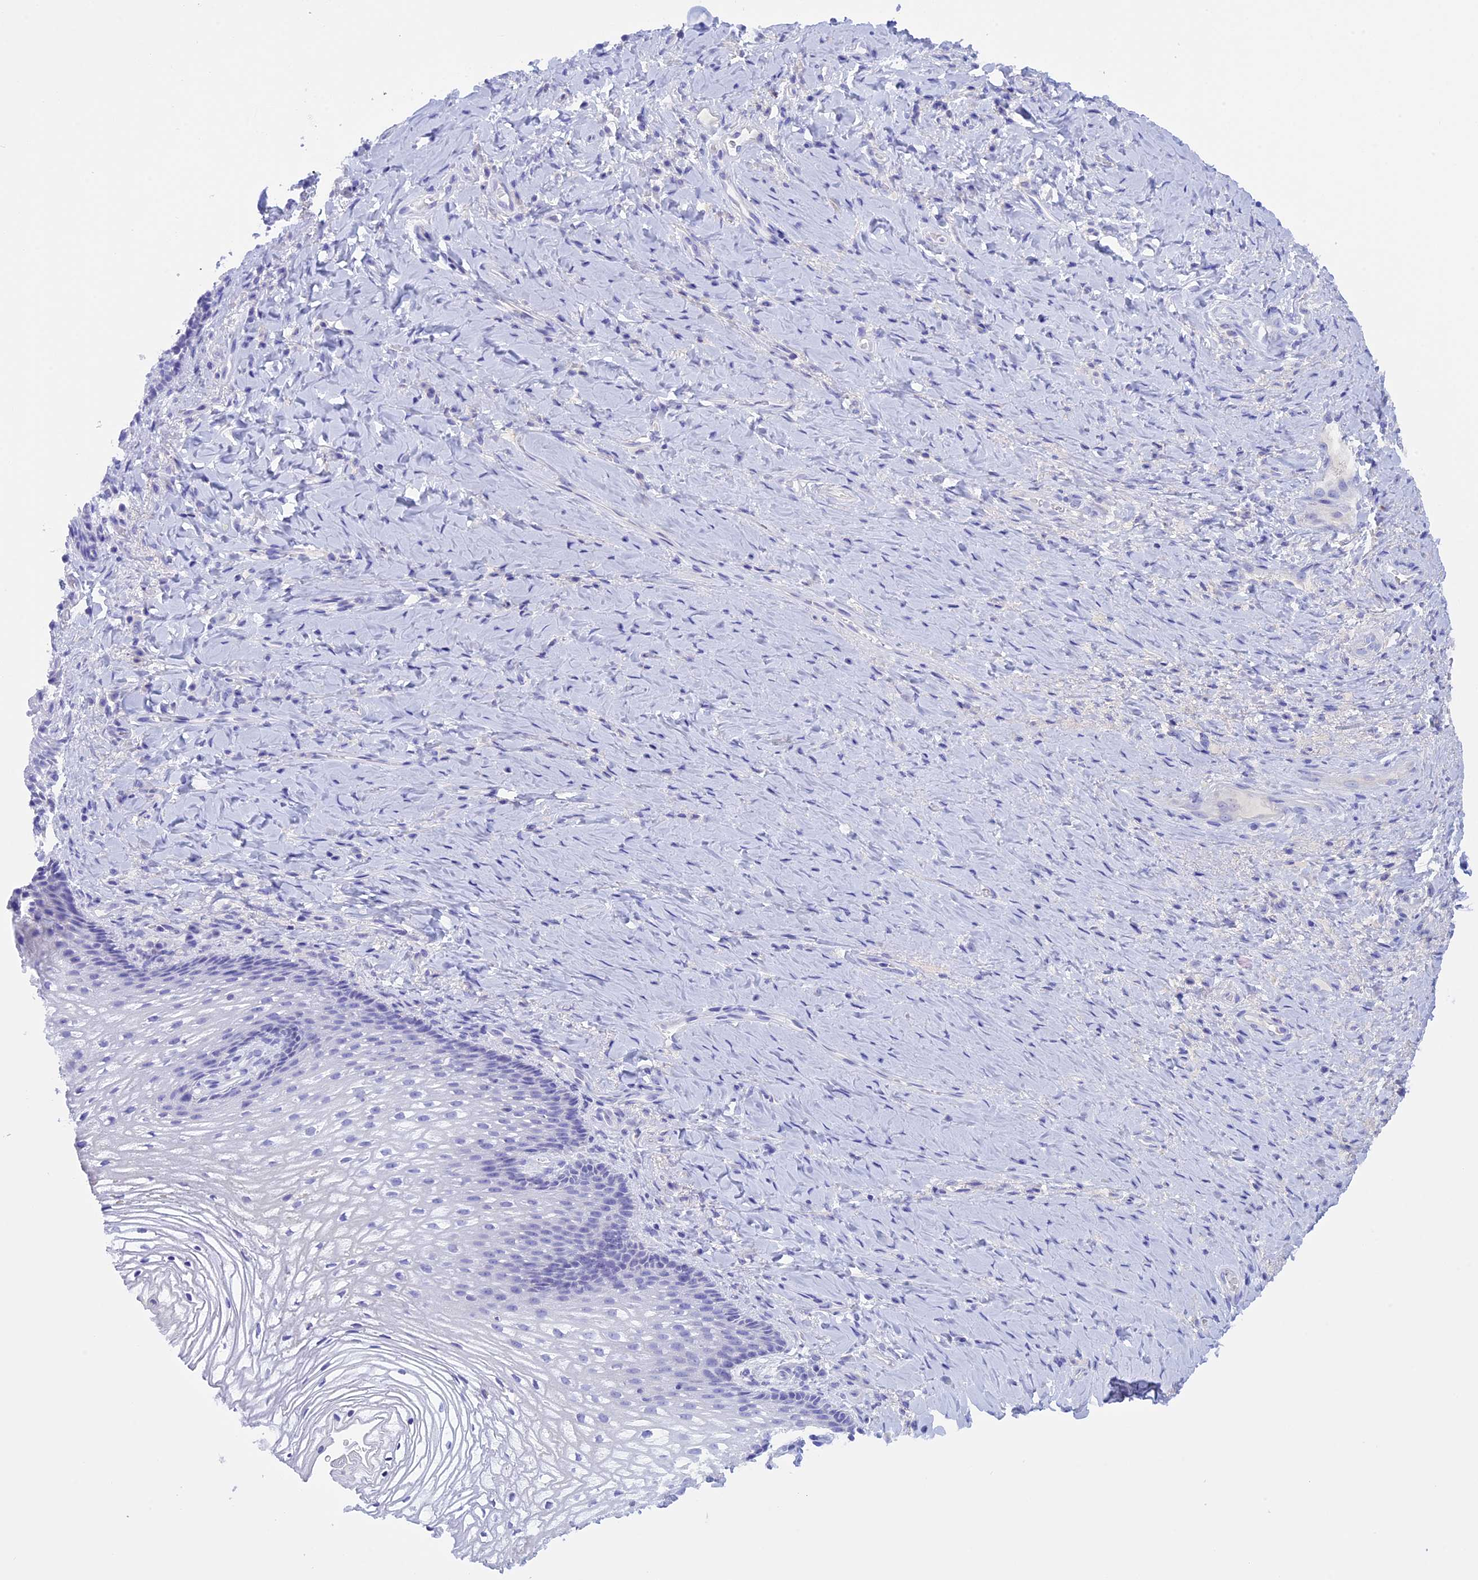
{"staining": {"intensity": "negative", "quantity": "none", "location": "none"}, "tissue": "vagina", "cell_type": "Squamous epithelial cells", "image_type": "normal", "snomed": [{"axis": "morphology", "description": "Normal tissue, NOS"}, {"axis": "topography", "description": "Vagina"}], "caption": "High power microscopy micrograph of an immunohistochemistry micrograph of benign vagina, revealing no significant staining in squamous epithelial cells.", "gene": "BRI3", "patient": {"sex": "female", "age": 60}}